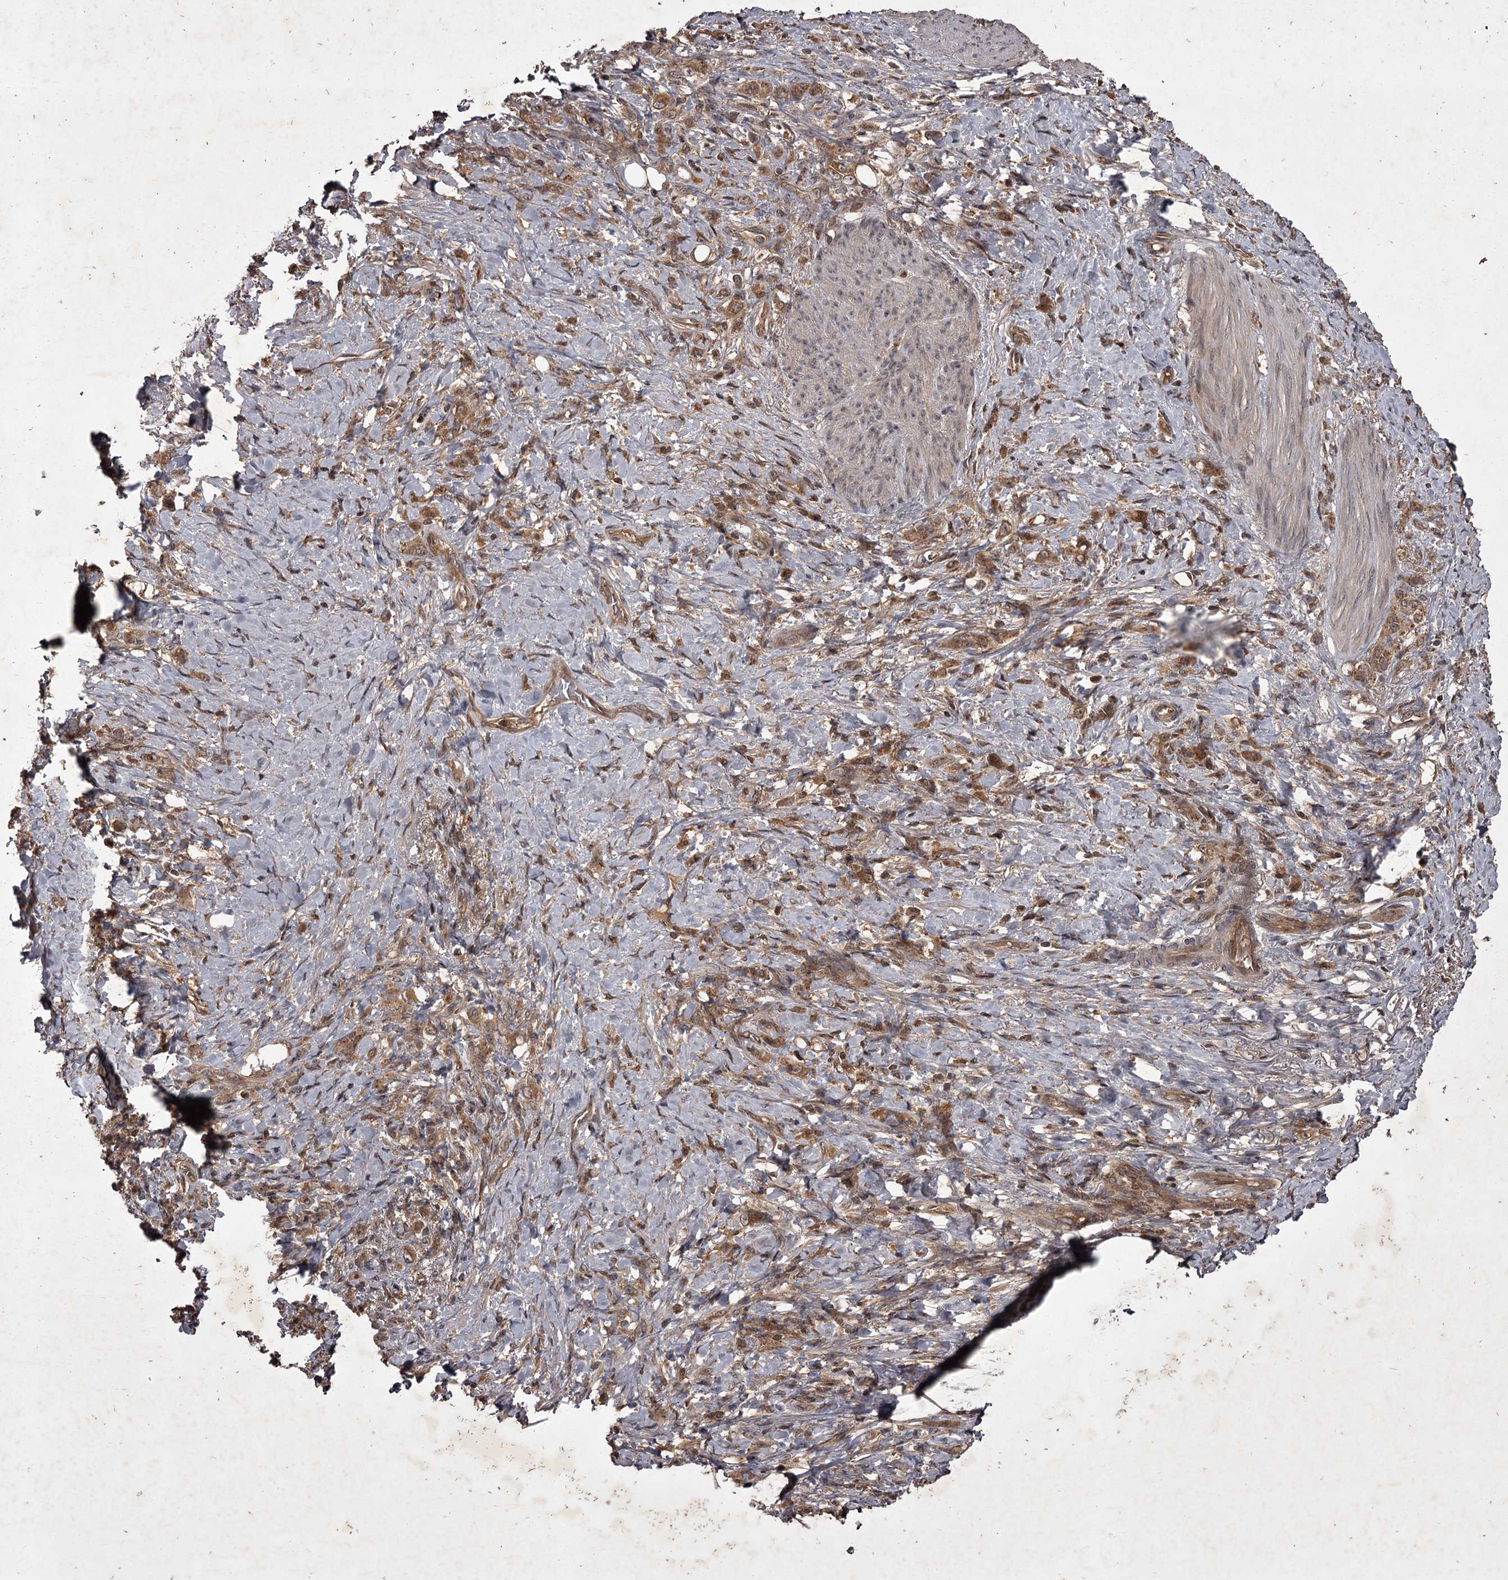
{"staining": {"intensity": "moderate", "quantity": ">75%", "location": "cytoplasmic/membranous"}, "tissue": "stomach cancer", "cell_type": "Tumor cells", "image_type": "cancer", "snomed": [{"axis": "morphology", "description": "Adenocarcinoma, NOS"}, {"axis": "topography", "description": "Stomach"}], "caption": "Moderate cytoplasmic/membranous positivity is identified in about >75% of tumor cells in adenocarcinoma (stomach).", "gene": "TBC1D23", "patient": {"sex": "female", "age": 79}}